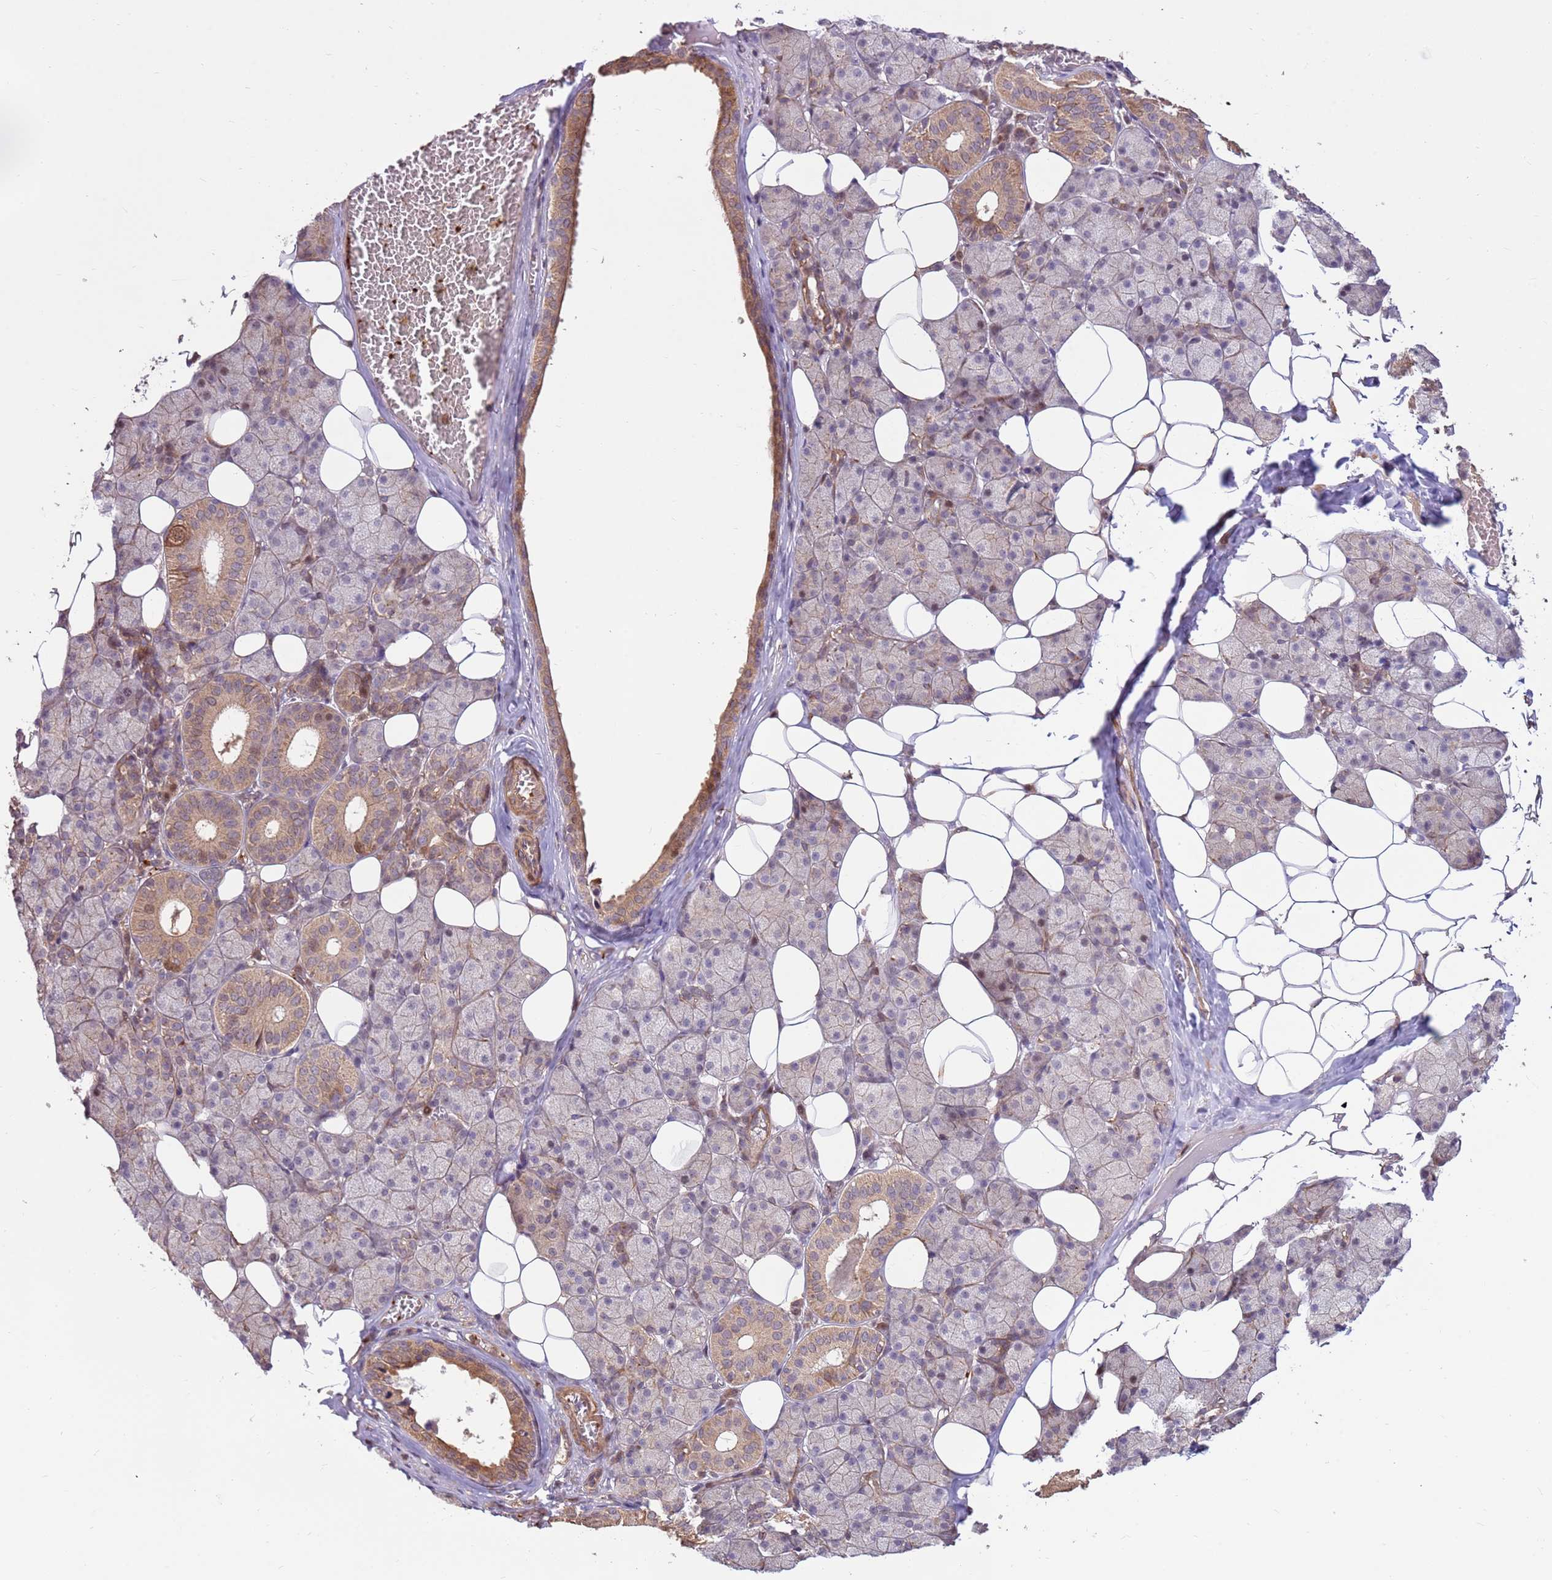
{"staining": {"intensity": "moderate", "quantity": "<25%", "location": "cytoplasmic/membranous,nuclear"}, "tissue": "salivary gland", "cell_type": "Glandular cells", "image_type": "normal", "snomed": [{"axis": "morphology", "description": "Normal tissue, NOS"}, {"axis": "topography", "description": "Salivary gland"}], "caption": "Protein analysis of unremarkable salivary gland demonstrates moderate cytoplasmic/membranous,nuclear expression in approximately <25% of glandular cells. Immunohistochemistry (ihc) stains the protein in brown and the nuclei are stained blue.", "gene": "CCDC112", "patient": {"sex": "female", "age": 33}}